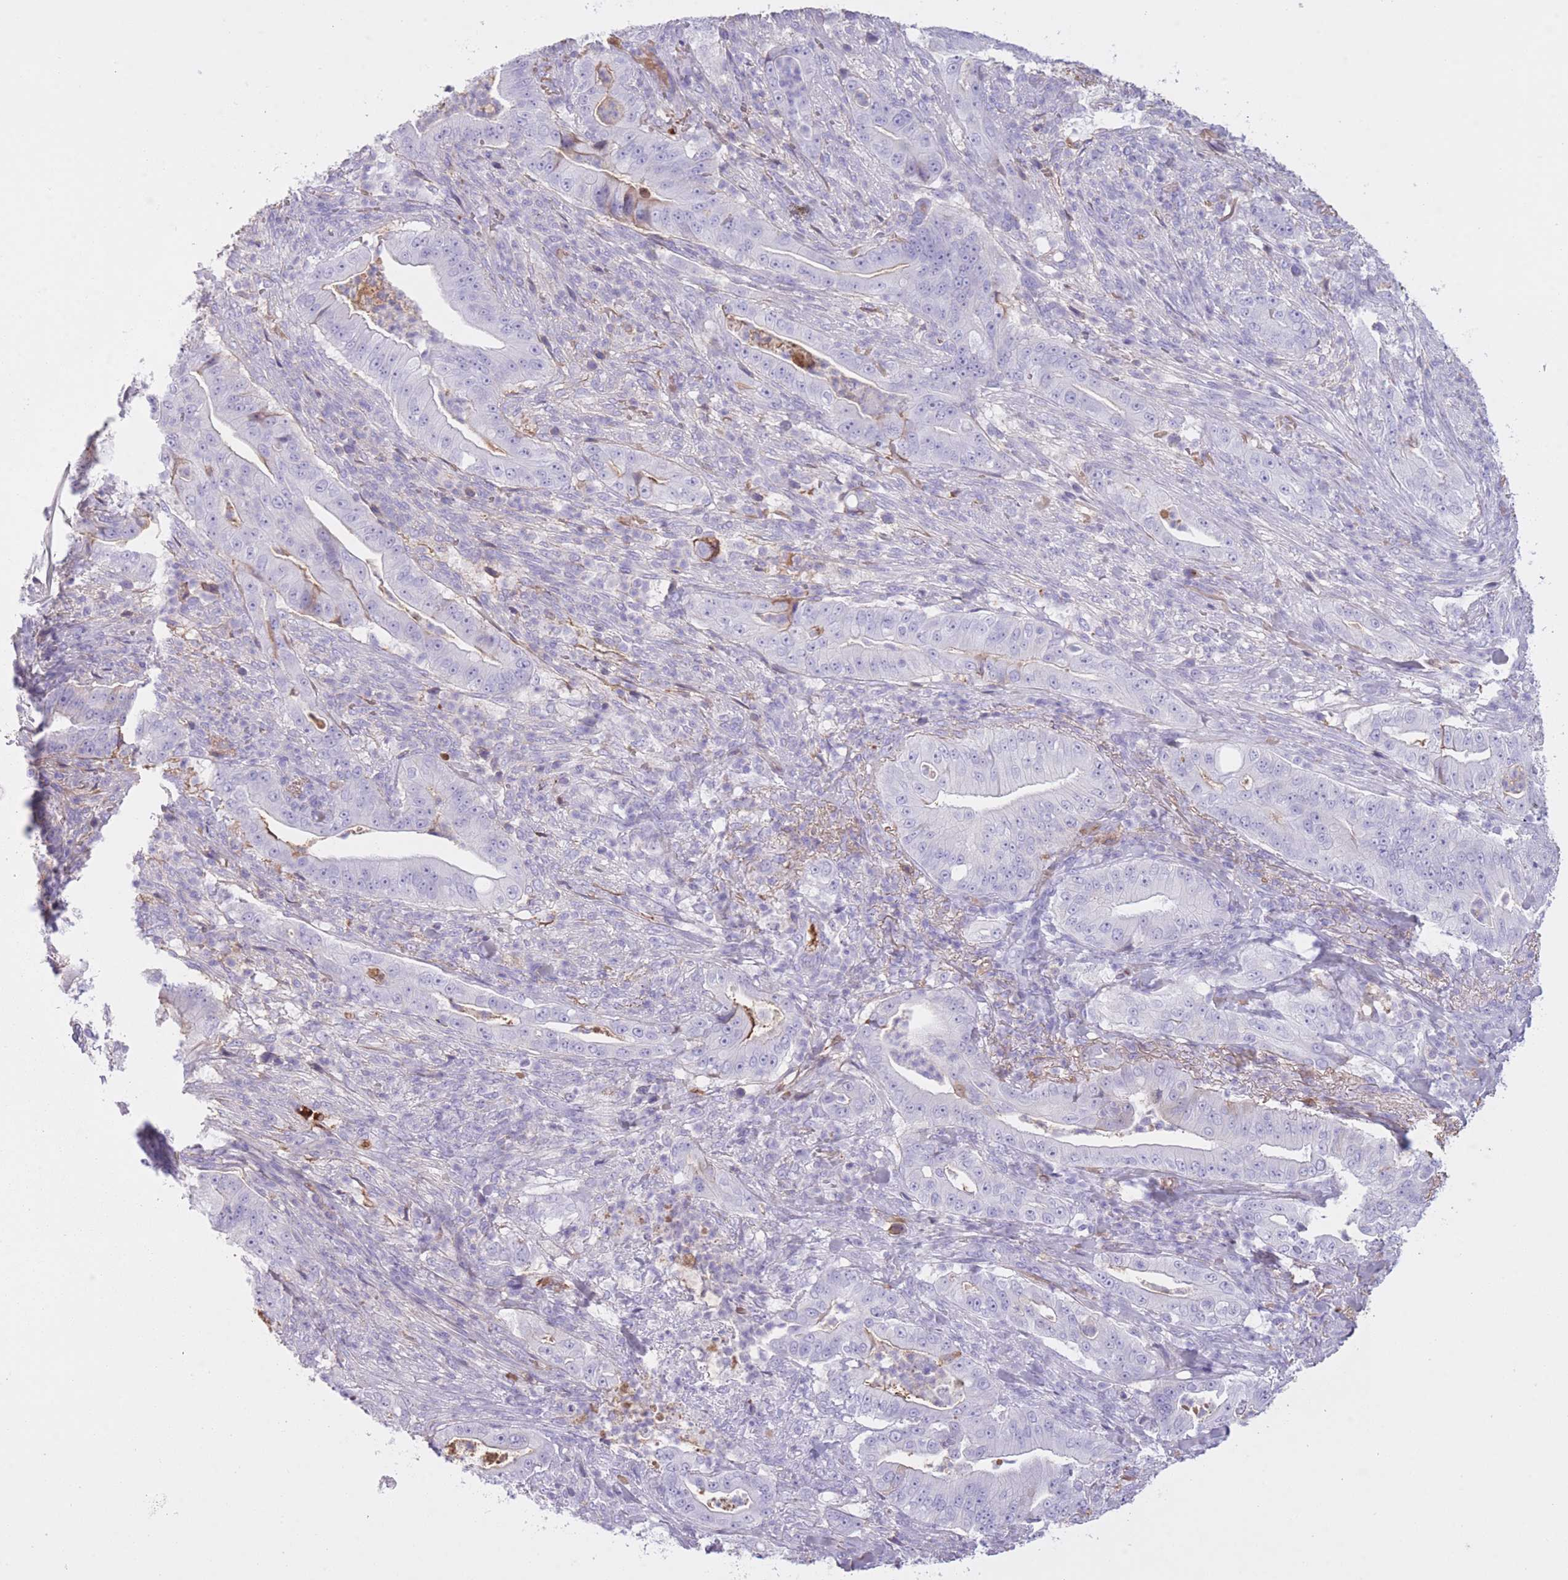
{"staining": {"intensity": "moderate", "quantity": "<25%", "location": "cytoplasmic/membranous,nuclear"}, "tissue": "pancreatic cancer", "cell_type": "Tumor cells", "image_type": "cancer", "snomed": [{"axis": "morphology", "description": "Adenocarcinoma, NOS"}, {"axis": "topography", "description": "Pancreas"}], "caption": "The photomicrograph demonstrates immunohistochemical staining of pancreatic cancer. There is moderate cytoplasmic/membranous and nuclear expression is identified in about <25% of tumor cells.", "gene": "AP3S2", "patient": {"sex": "male", "age": 71}}